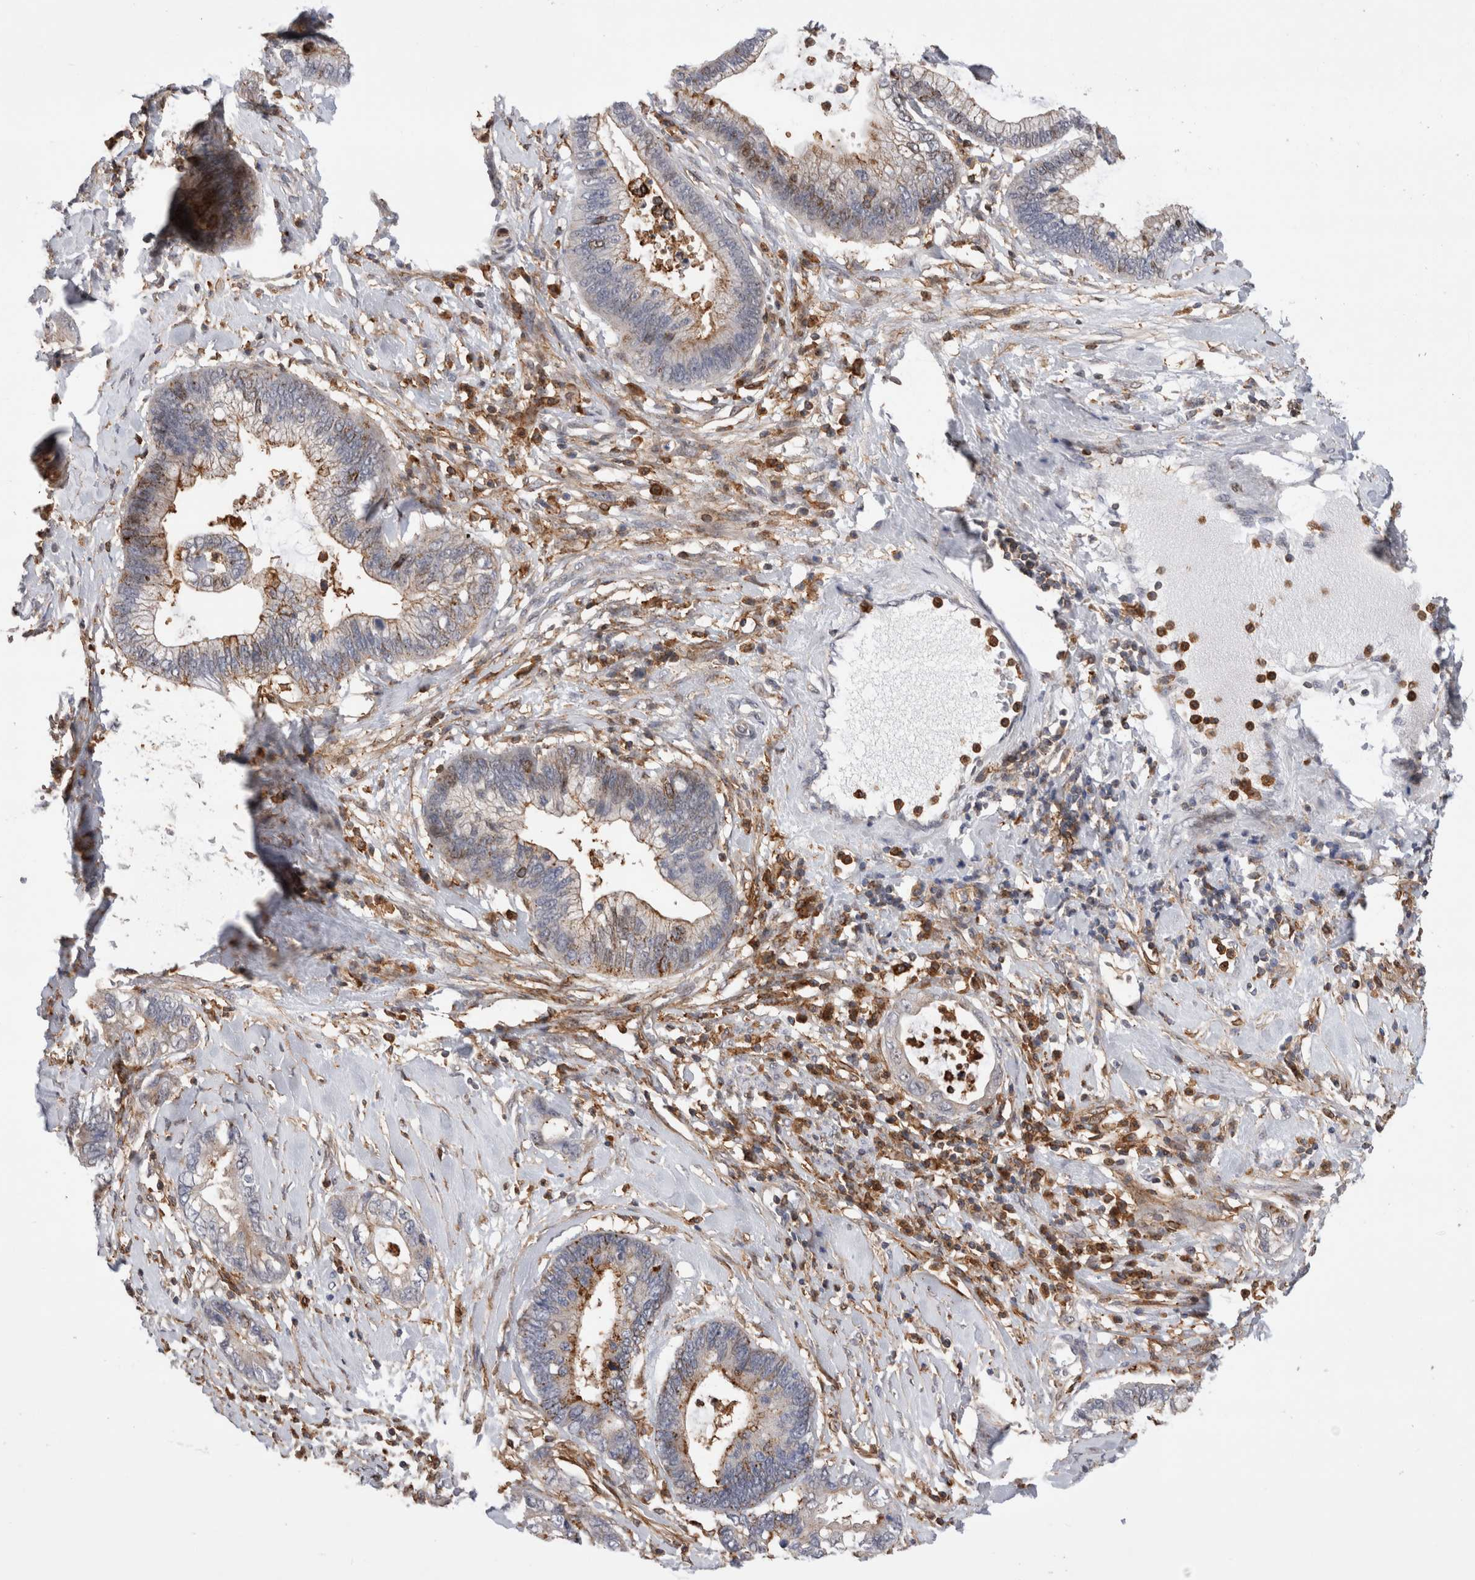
{"staining": {"intensity": "weak", "quantity": "25%-75%", "location": "cytoplasmic/membranous"}, "tissue": "cervical cancer", "cell_type": "Tumor cells", "image_type": "cancer", "snomed": [{"axis": "morphology", "description": "Adenocarcinoma, NOS"}, {"axis": "topography", "description": "Cervix"}], "caption": "Tumor cells display weak cytoplasmic/membranous positivity in approximately 25%-75% of cells in cervical cancer.", "gene": "CCDC88B", "patient": {"sex": "female", "age": 44}}